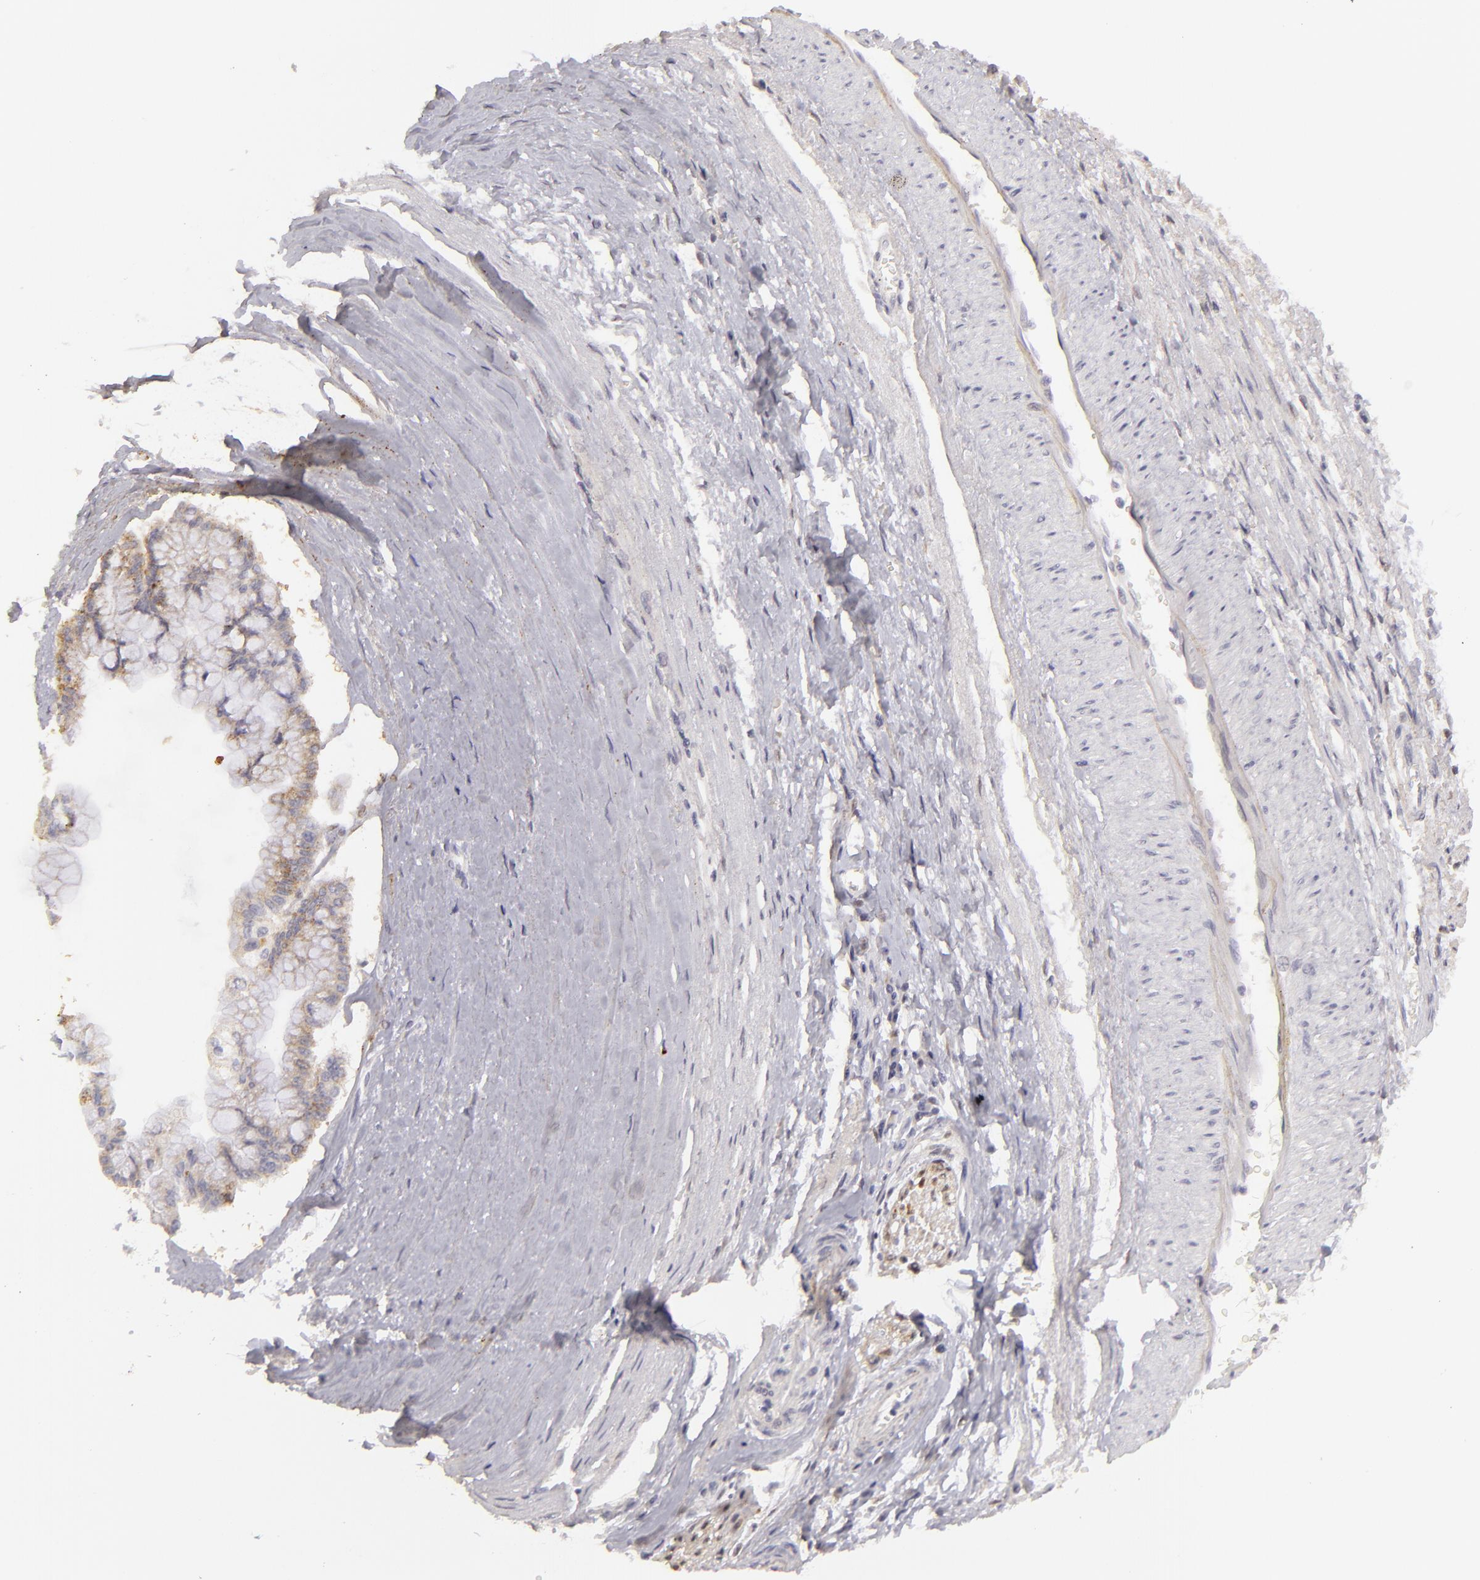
{"staining": {"intensity": "weak", "quantity": "25%-75%", "location": "cytoplasmic/membranous"}, "tissue": "liver cancer", "cell_type": "Tumor cells", "image_type": "cancer", "snomed": [{"axis": "morphology", "description": "Cholangiocarcinoma"}, {"axis": "topography", "description": "Liver"}], "caption": "Immunohistochemical staining of liver cancer (cholangiocarcinoma) displays low levels of weak cytoplasmic/membranous positivity in approximately 25%-75% of tumor cells.", "gene": "EFS", "patient": {"sex": "female", "age": 79}}